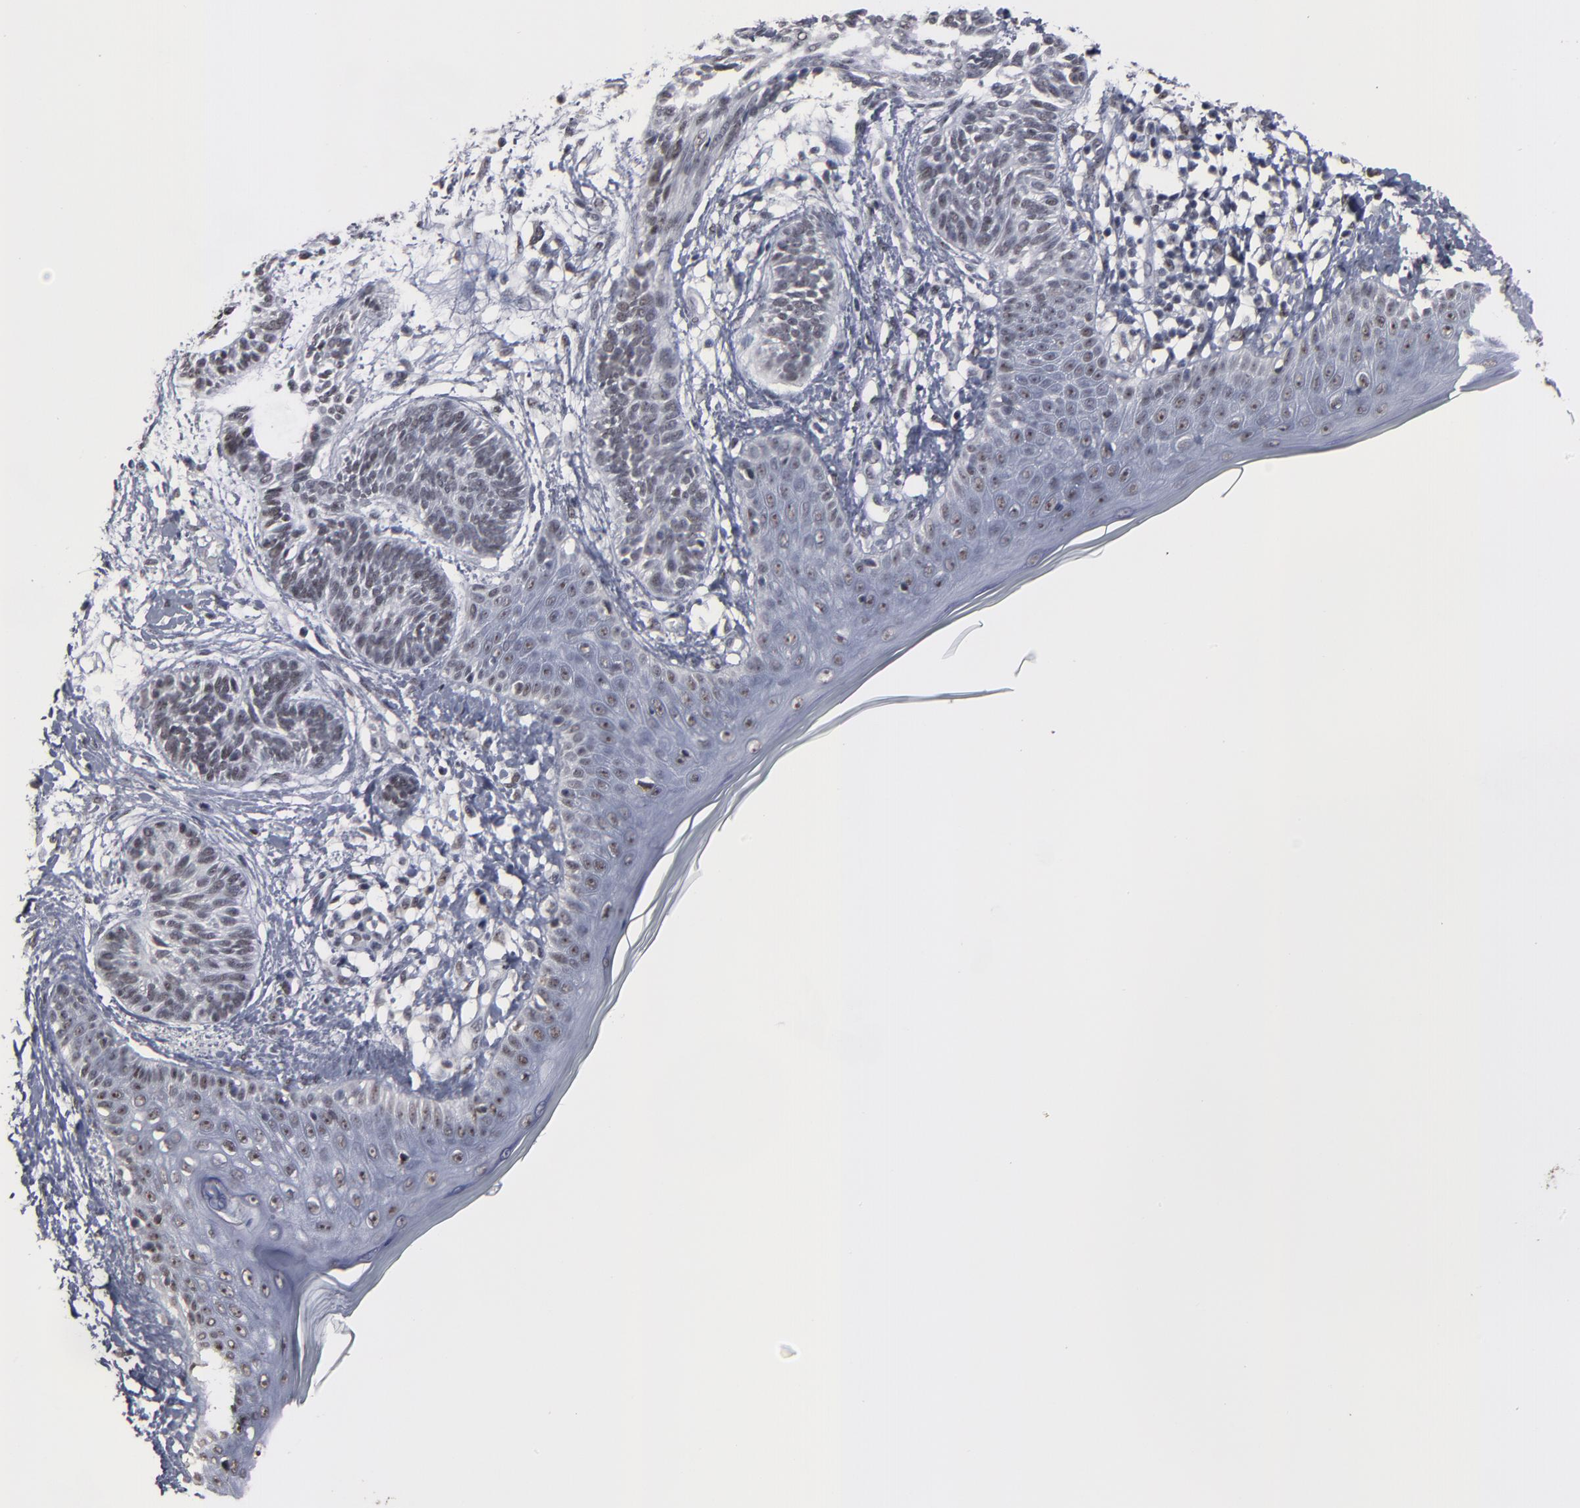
{"staining": {"intensity": "weak", "quantity": "25%-75%", "location": "nuclear"}, "tissue": "skin cancer", "cell_type": "Tumor cells", "image_type": "cancer", "snomed": [{"axis": "morphology", "description": "Normal tissue, NOS"}, {"axis": "morphology", "description": "Basal cell carcinoma"}, {"axis": "topography", "description": "Skin"}], "caption": "This is an image of immunohistochemistry staining of skin basal cell carcinoma, which shows weak expression in the nuclear of tumor cells.", "gene": "SSRP1", "patient": {"sex": "male", "age": 63}}